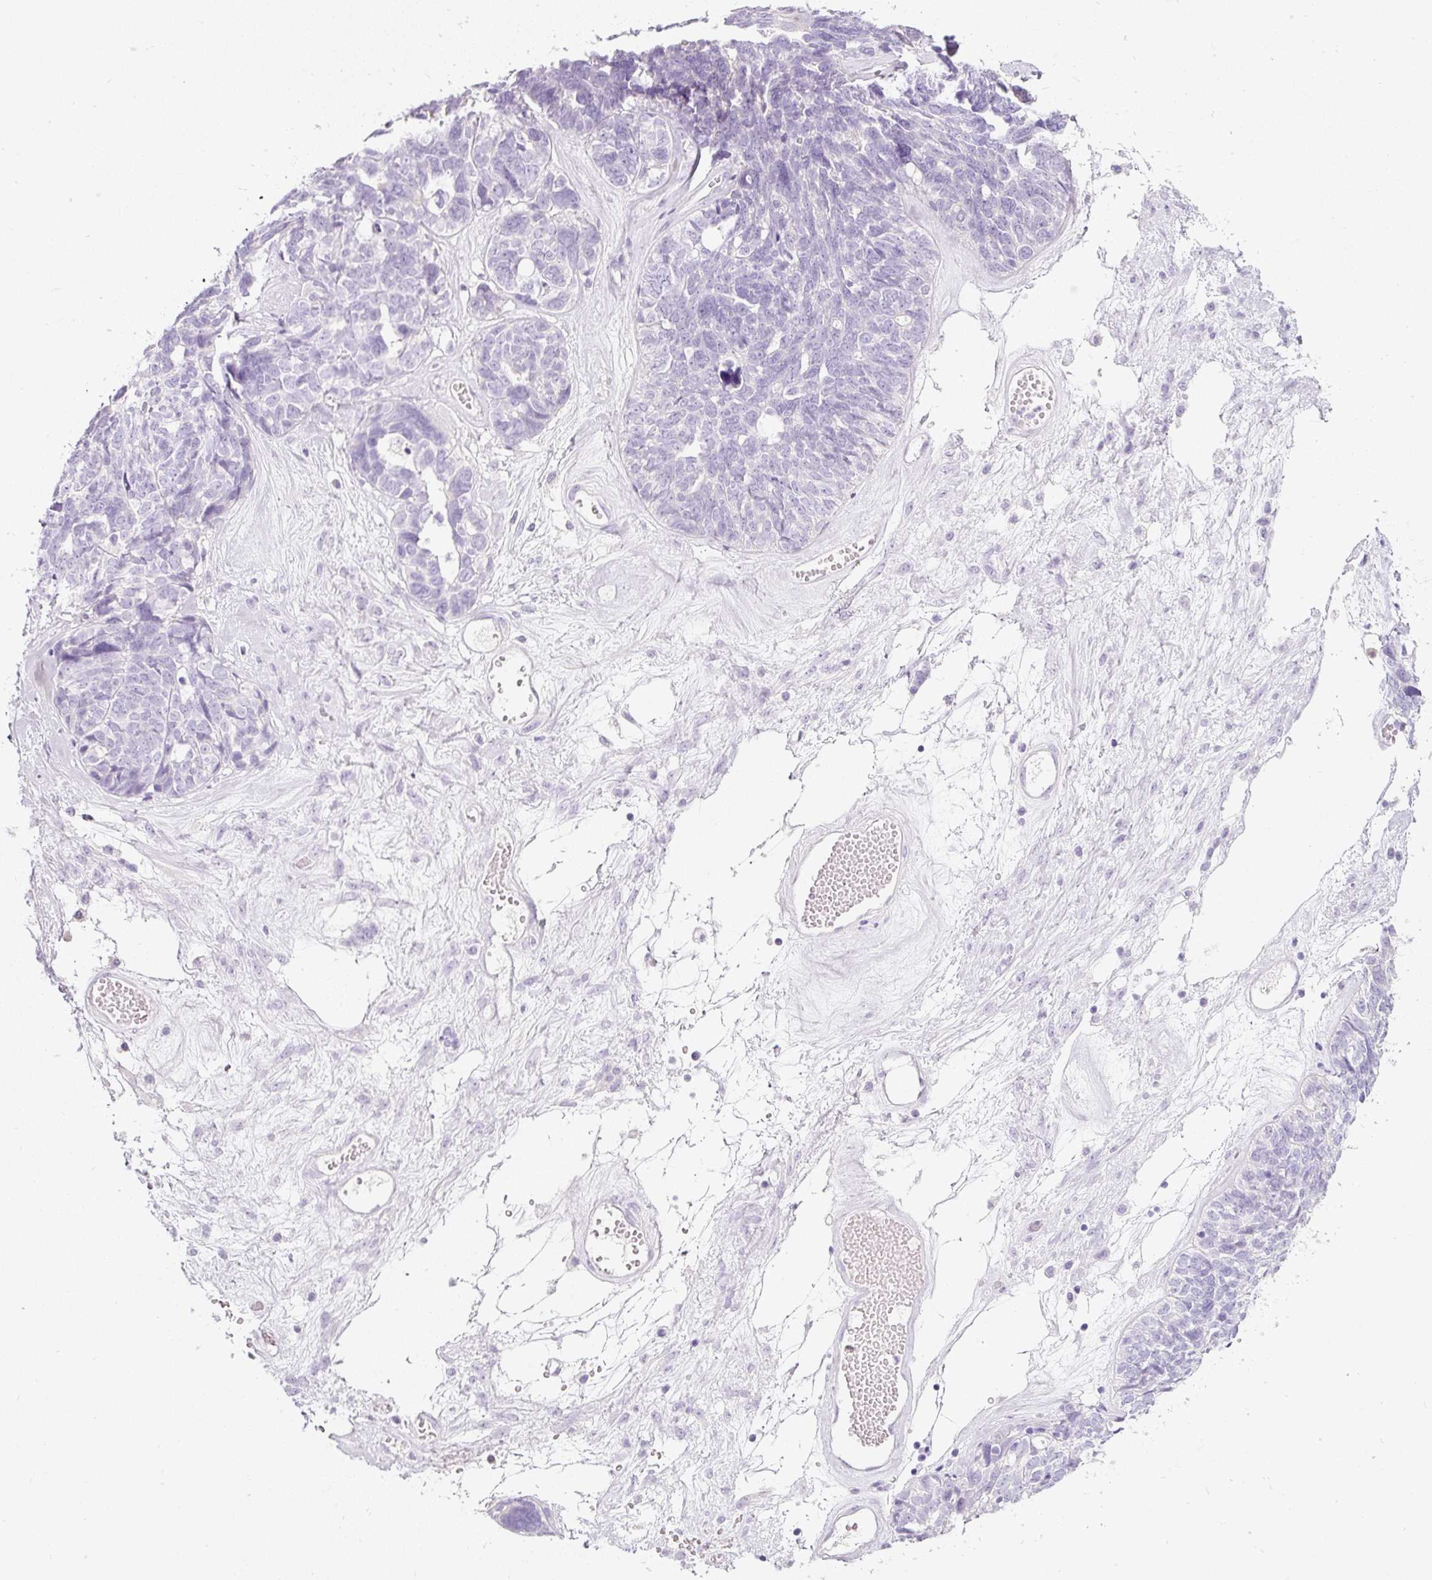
{"staining": {"intensity": "negative", "quantity": "none", "location": "none"}, "tissue": "ovarian cancer", "cell_type": "Tumor cells", "image_type": "cancer", "snomed": [{"axis": "morphology", "description": "Cystadenocarcinoma, serous, NOS"}, {"axis": "topography", "description": "Ovary"}], "caption": "This is an immunohistochemistry histopathology image of serous cystadenocarcinoma (ovarian). There is no expression in tumor cells.", "gene": "DNM1", "patient": {"sex": "female", "age": 79}}